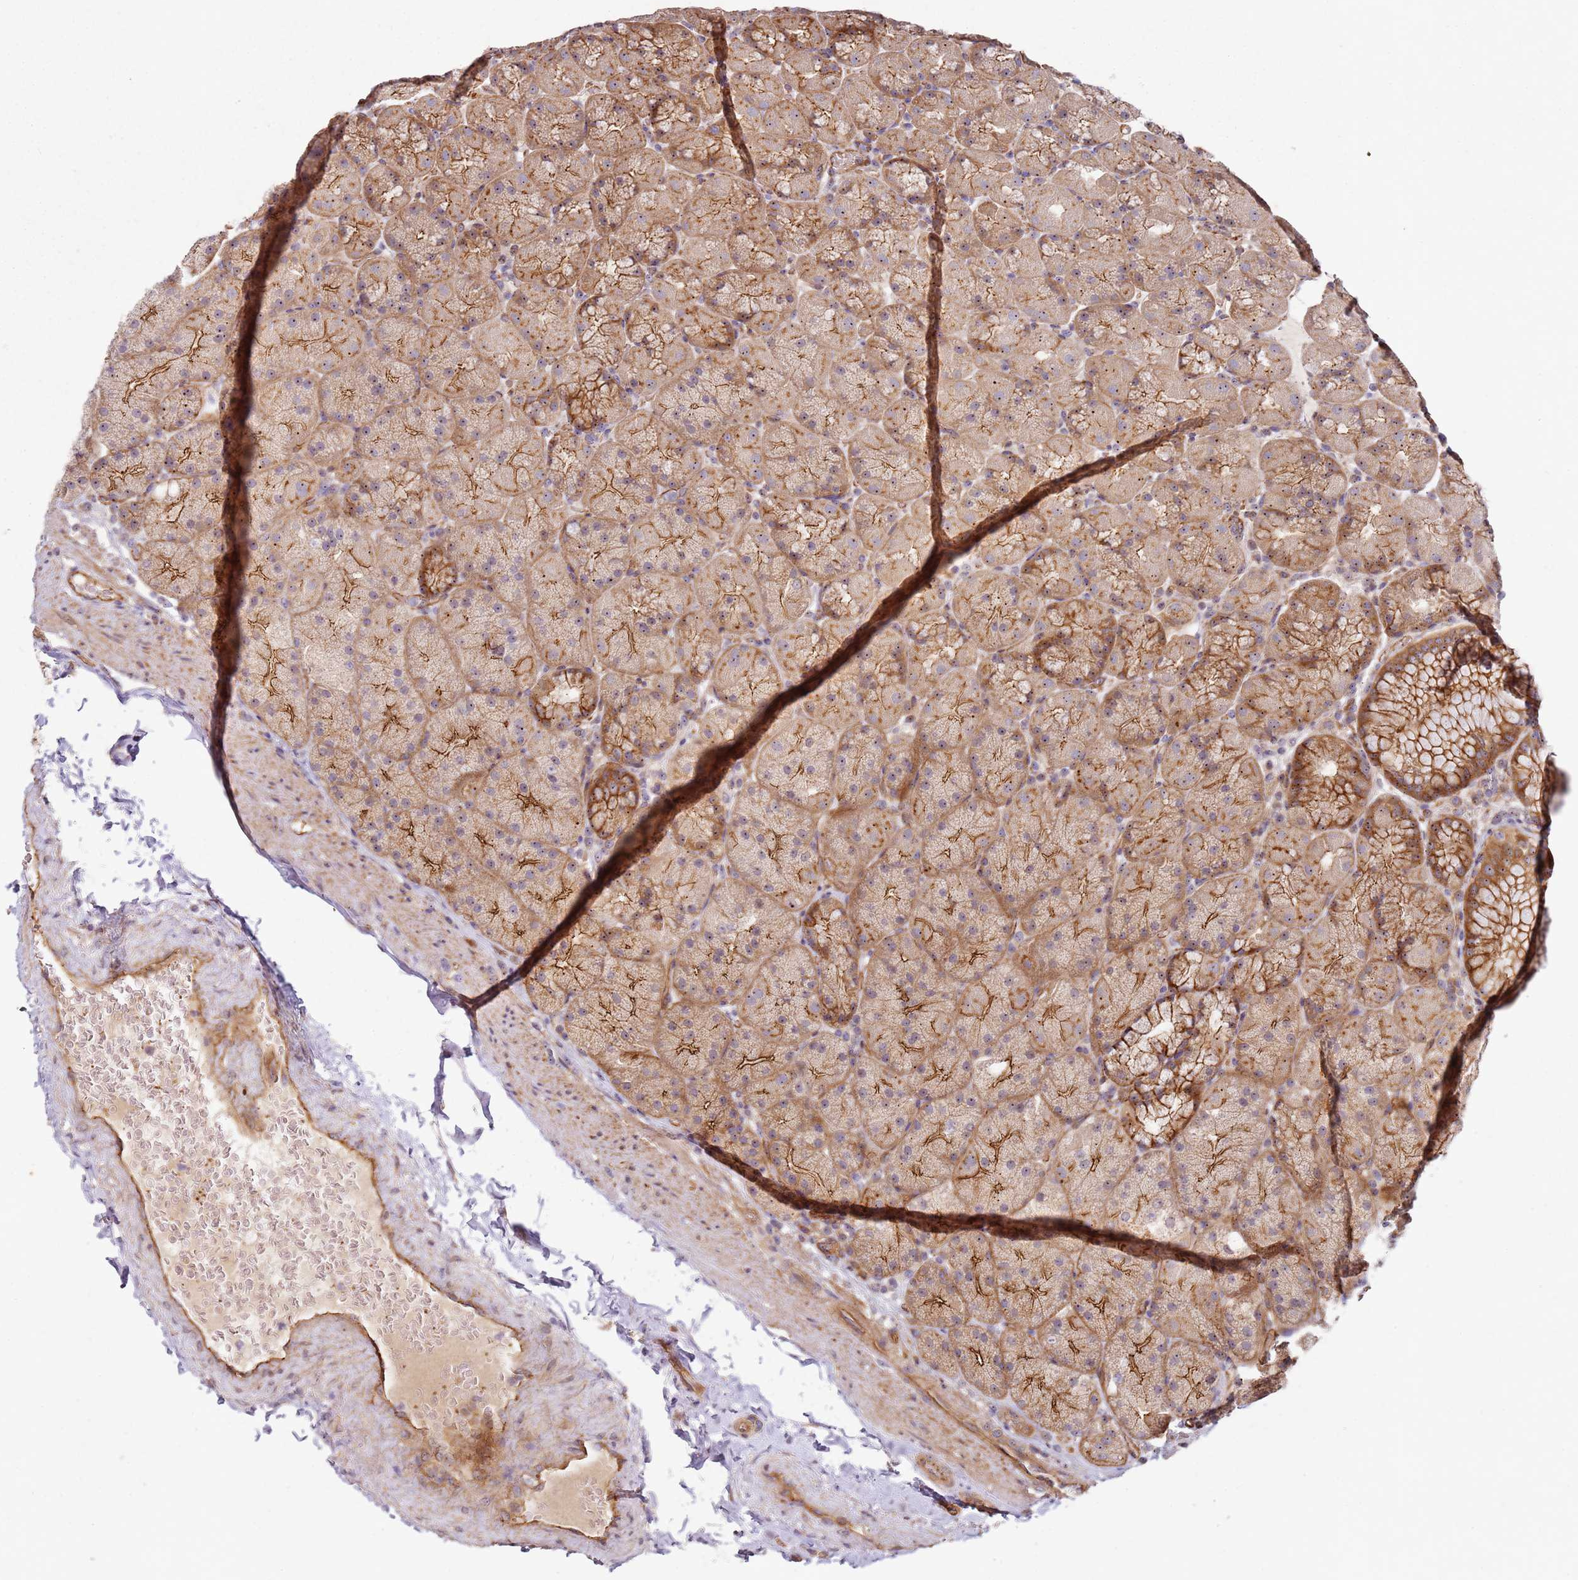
{"staining": {"intensity": "strong", "quantity": "25%-75%", "location": "cytoplasmic/membranous"}, "tissue": "stomach", "cell_type": "Glandular cells", "image_type": "normal", "snomed": [{"axis": "morphology", "description": "Normal tissue, NOS"}, {"axis": "topography", "description": "Stomach, upper"}, {"axis": "topography", "description": "Stomach, lower"}], "caption": "DAB (3,3'-diaminobenzidine) immunohistochemical staining of unremarkable human stomach reveals strong cytoplasmic/membranous protein expression in about 25%-75% of glandular cells.", "gene": "C2CD4B", "patient": {"sex": "male", "age": 67}}